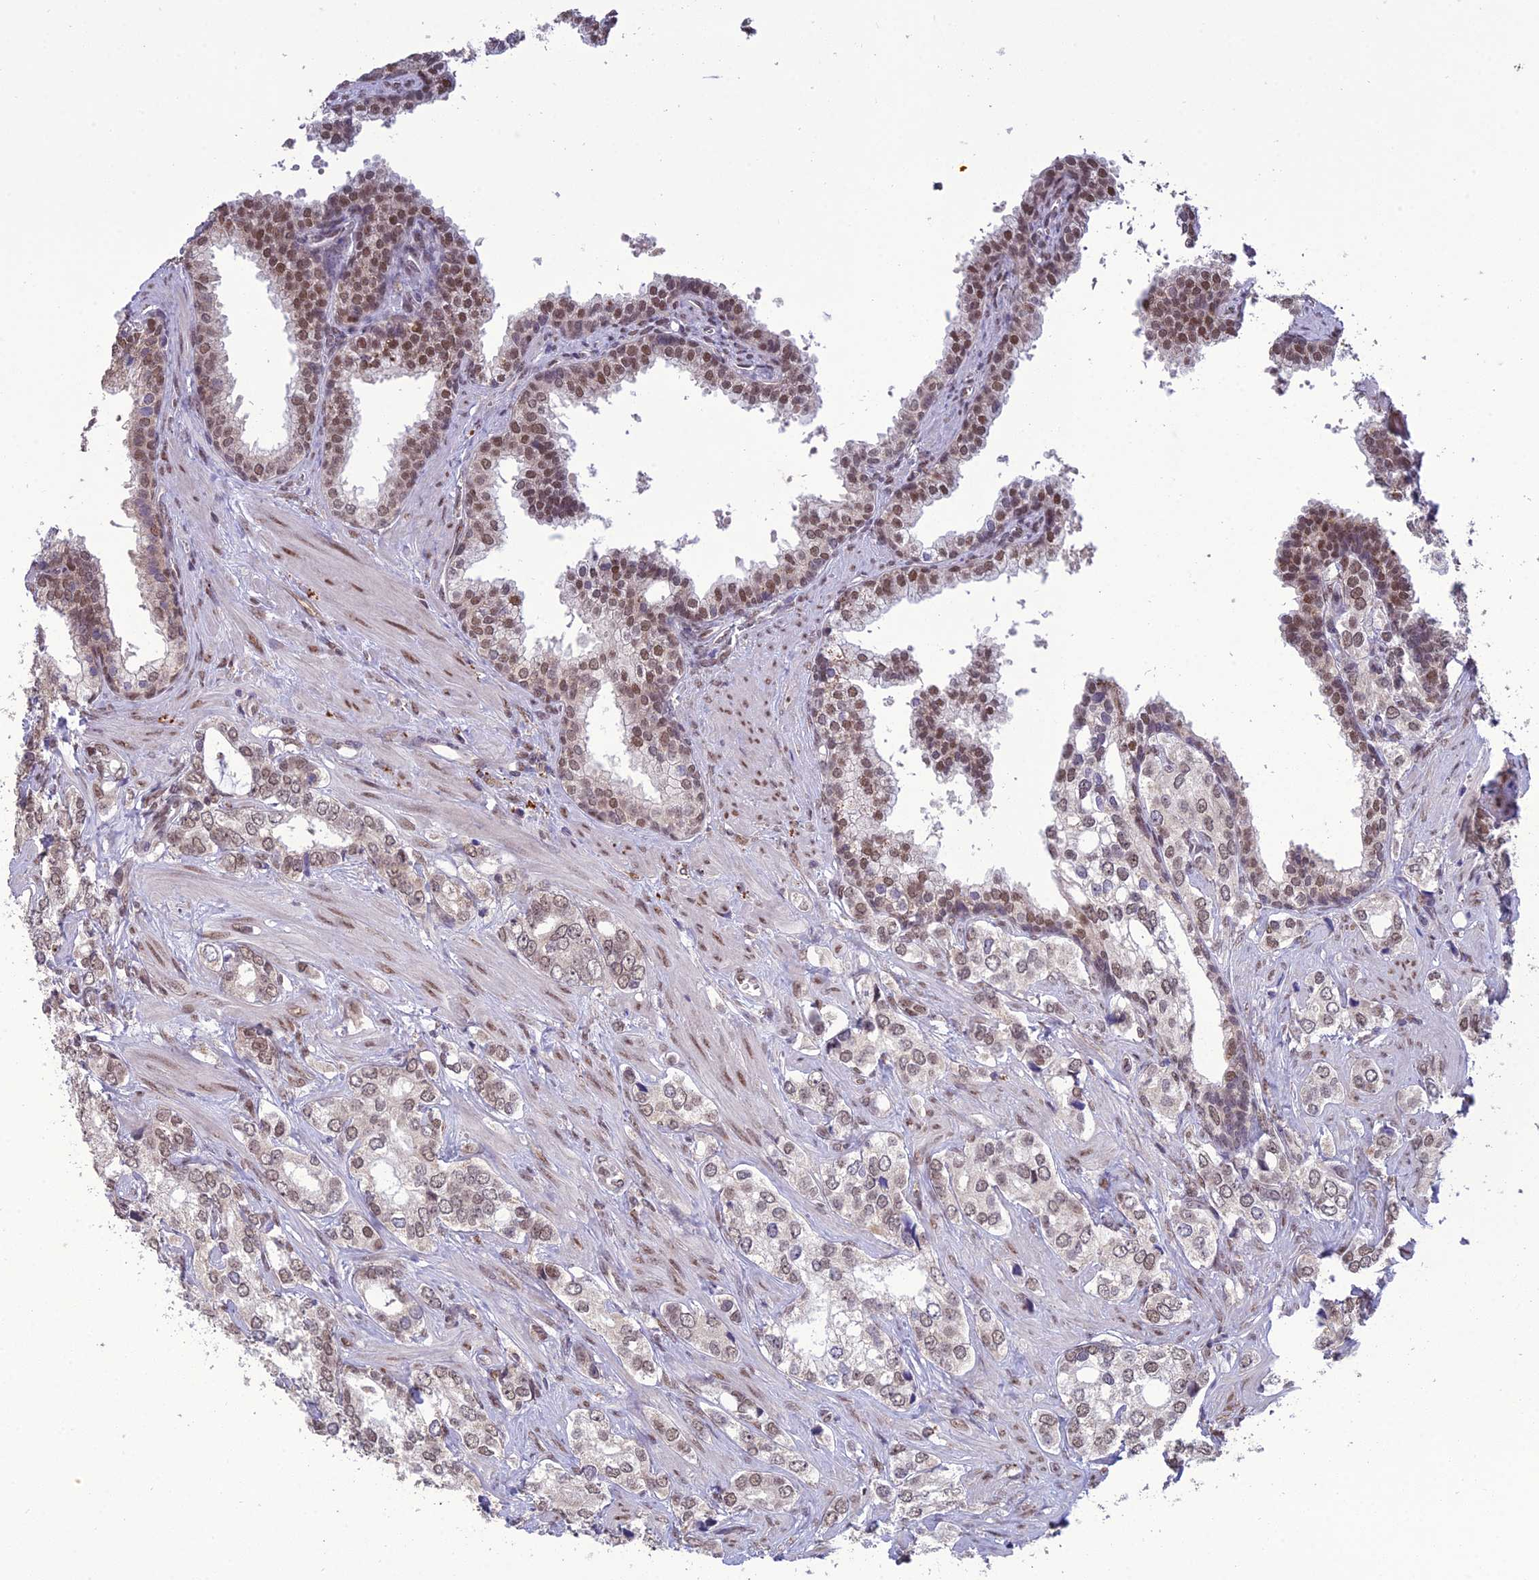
{"staining": {"intensity": "weak", "quantity": ">75%", "location": "nuclear"}, "tissue": "prostate cancer", "cell_type": "Tumor cells", "image_type": "cancer", "snomed": [{"axis": "morphology", "description": "Adenocarcinoma, High grade"}, {"axis": "topography", "description": "Prostate"}], "caption": "IHC of adenocarcinoma (high-grade) (prostate) displays low levels of weak nuclear staining in approximately >75% of tumor cells. (DAB IHC, brown staining for protein, blue staining for nuclei).", "gene": "RANBP3", "patient": {"sex": "male", "age": 66}}